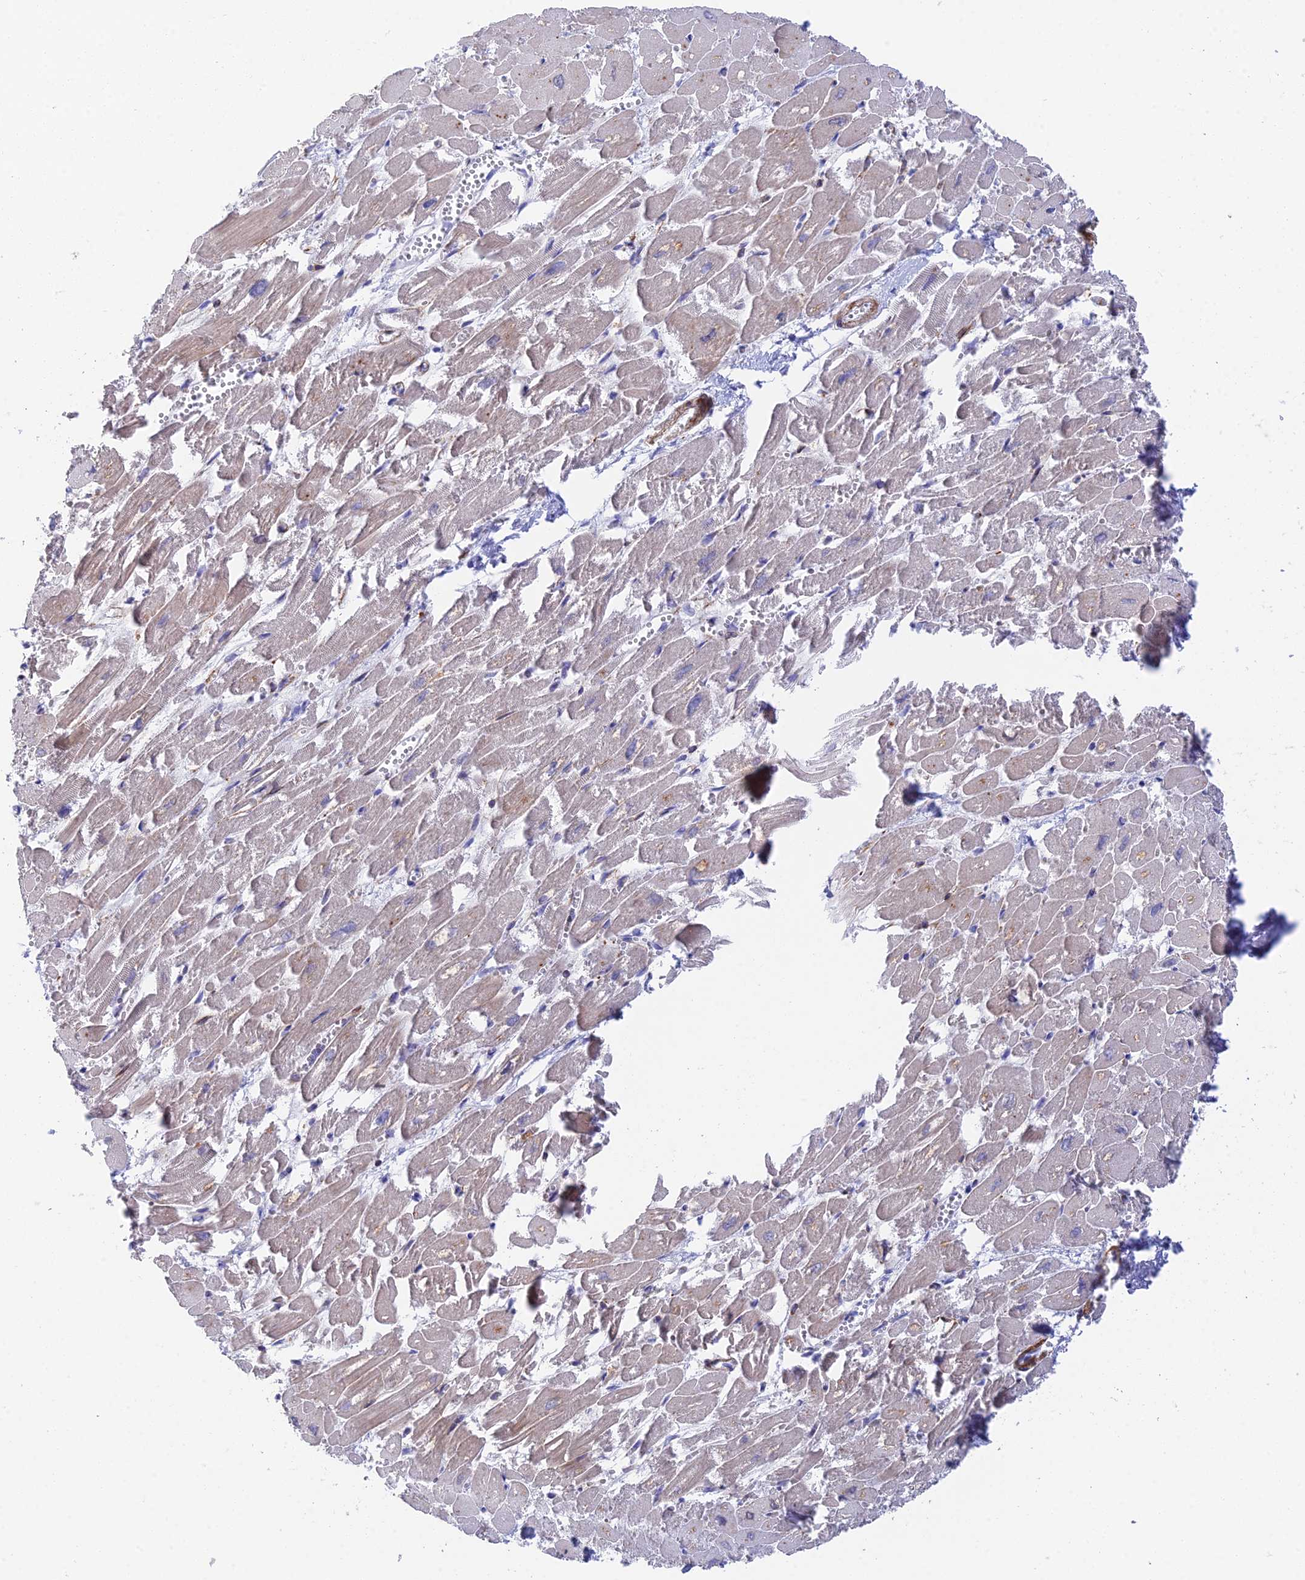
{"staining": {"intensity": "moderate", "quantity": "25%-75%", "location": "cytoplasmic/membranous"}, "tissue": "heart muscle", "cell_type": "Cardiomyocytes", "image_type": "normal", "snomed": [{"axis": "morphology", "description": "Normal tissue, NOS"}, {"axis": "topography", "description": "Heart"}], "caption": "The micrograph demonstrates staining of benign heart muscle, revealing moderate cytoplasmic/membranous protein expression (brown color) within cardiomyocytes.", "gene": "CSPG4", "patient": {"sex": "male", "age": 54}}